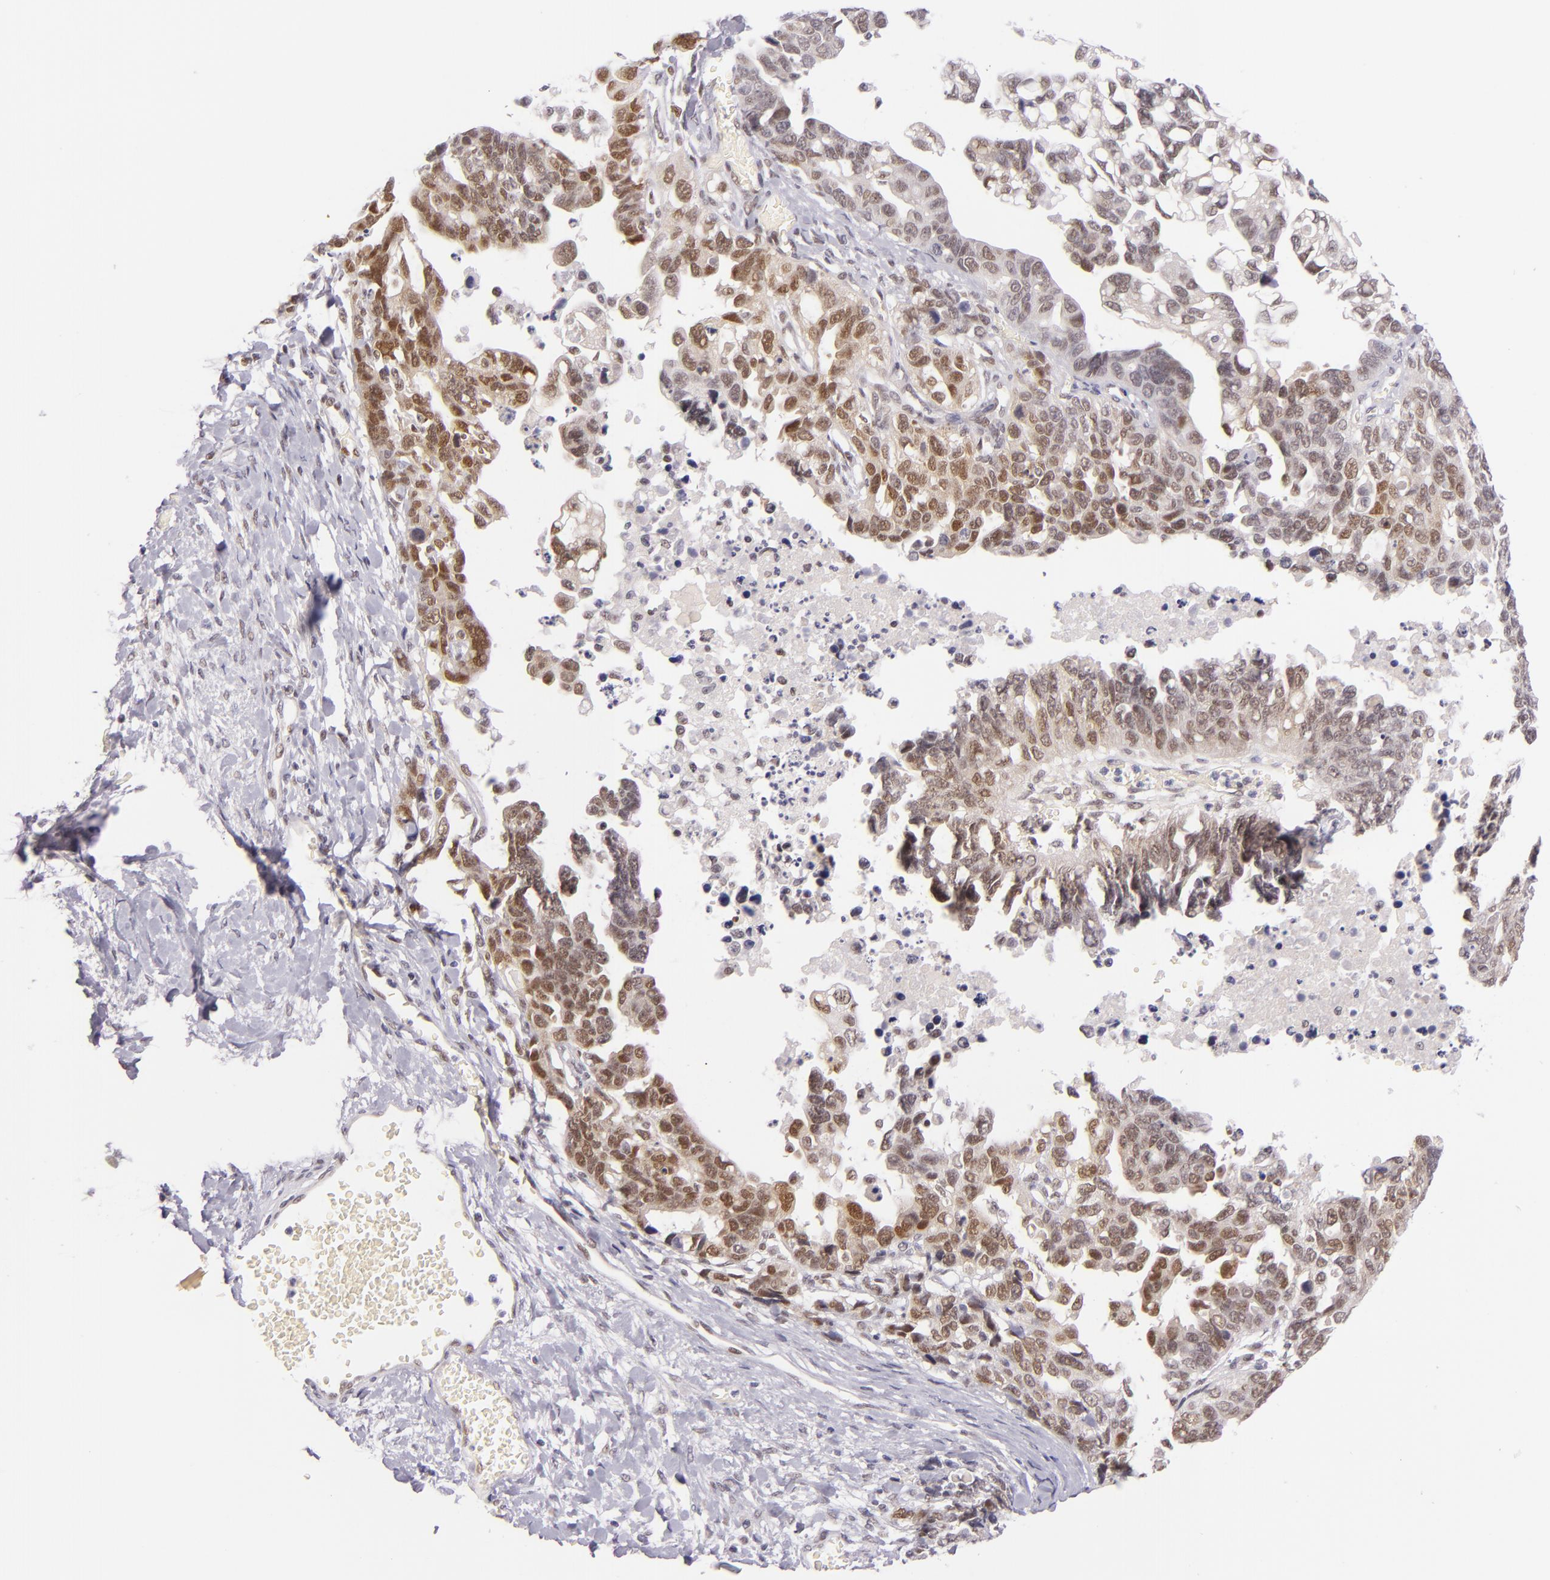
{"staining": {"intensity": "moderate", "quantity": ">75%", "location": "nuclear"}, "tissue": "ovarian cancer", "cell_type": "Tumor cells", "image_type": "cancer", "snomed": [{"axis": "morphology", "description": "Cystadenocarcinoma, serous, NOS"}, {"axis": "topography", "description": "Ovary"}], "caption": "Human ovarian cancer stained with a brown dye reveals moderate nuclear positive expression in about >75% of tumor cells.", "gene": "BCL3", "patient": {"sex": "female", "age": 69}}